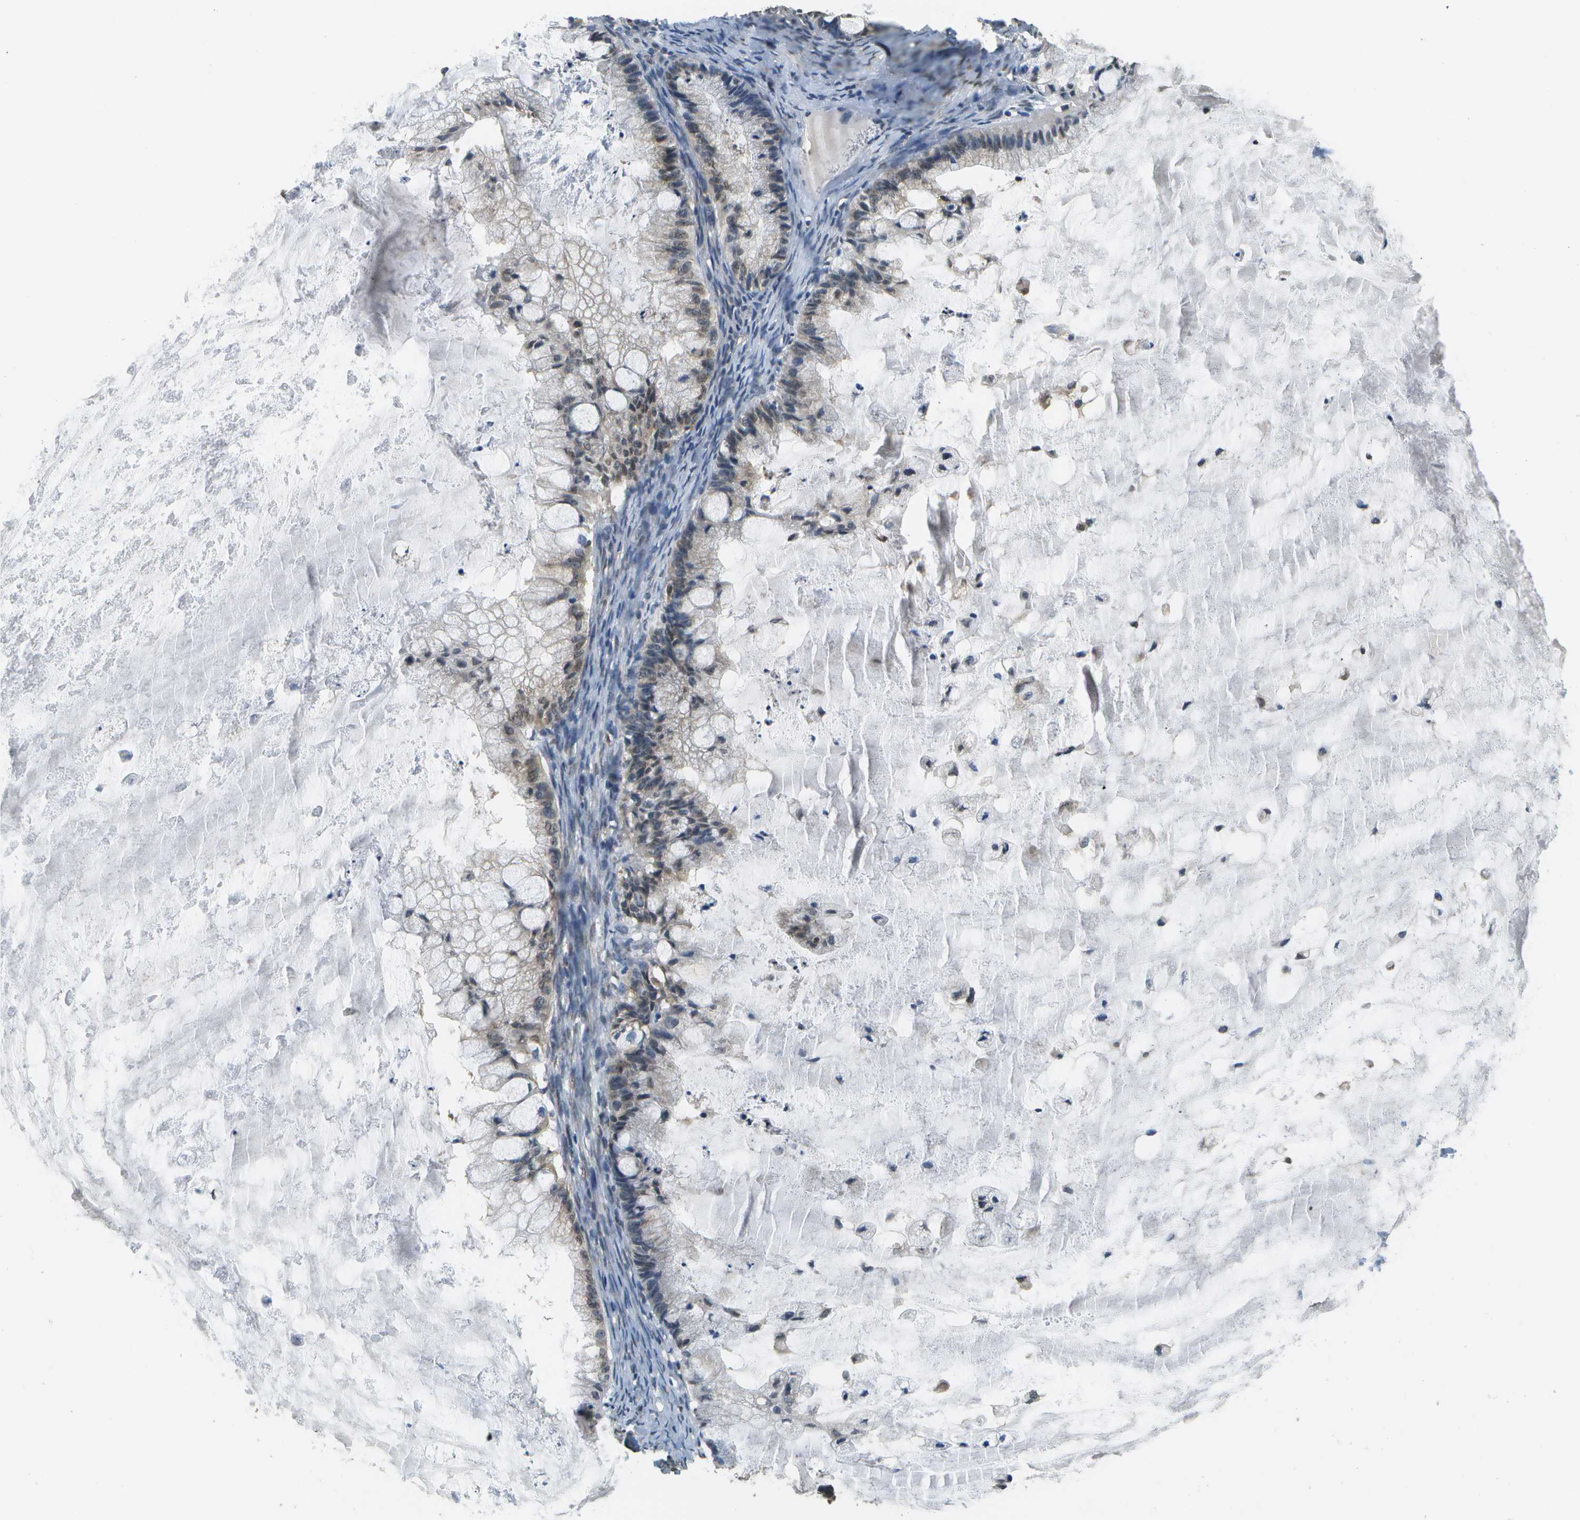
{"staining": {"intensity": "negative", "quantity": "none", "location": "none"}, "tissue": "ovarian cancer", "cell_type": "Tumor cells", "image_type": "cancer", "snomed": [{"axis": "morphology", "description": "Cystadenocarcinoma, mucinous, NOS"}, {"axis": "topography", "description": "Ovary"}], "caption": "The histopathology image shows no significant positivity in tumor cells of ovarian mucinous cystadenocarcinoma.", "gene": "ABL2", "patient": {"sex": "female", "age": 57}}